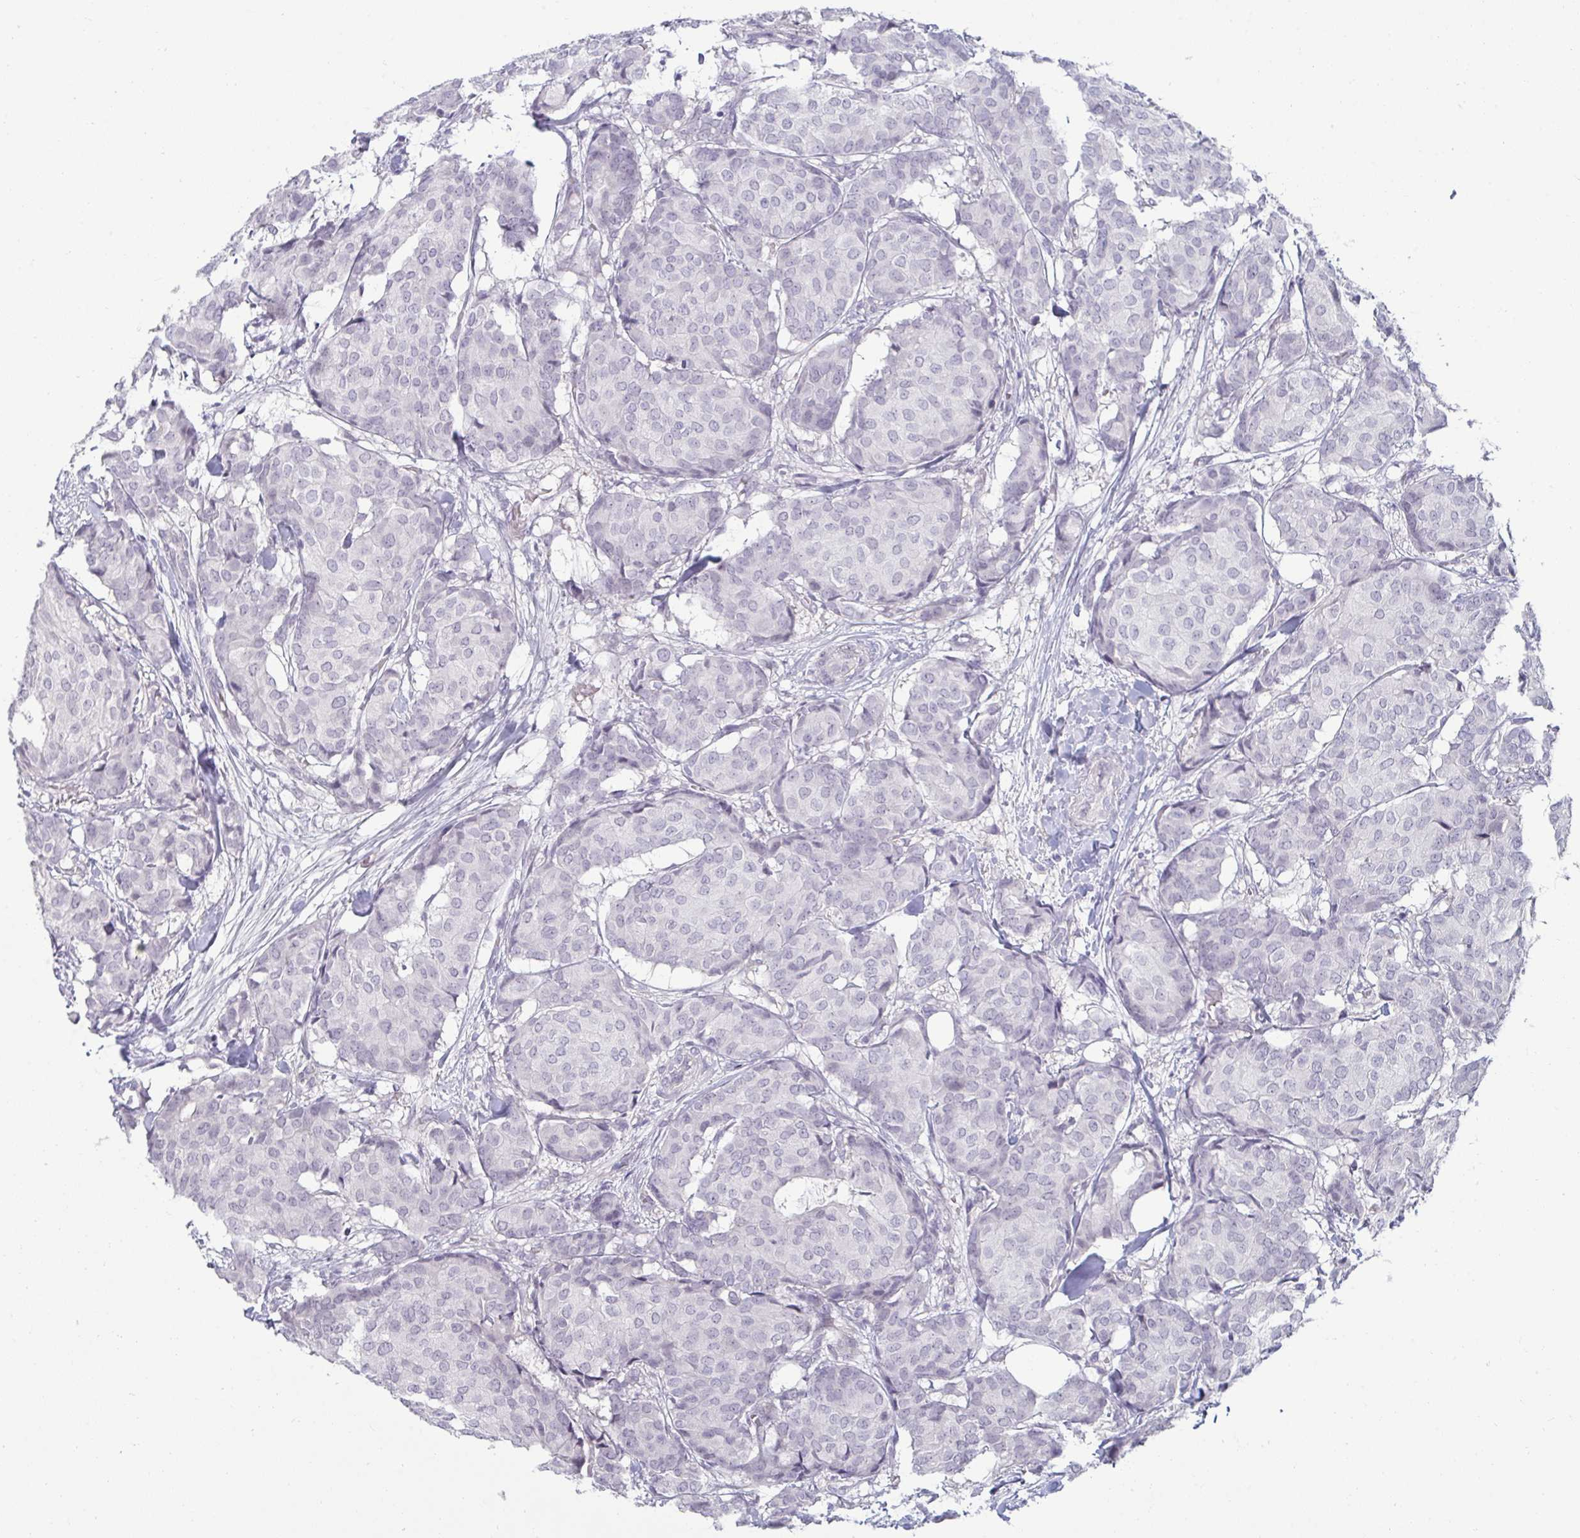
{"staining": {"intensity": "negative", "quantity": "none", "location": "none"}, "tissue": "breast cancer", "cell_type": "Tumor cells", "image_type": "cancer", "snomed": [{"axis": "morphology", "description": "Duct carcinoma"}, {"axis": "topography", "description": "Breast"}], "caption": "The histopathology image reveals no significant staining in tumor cells of breast cancer.", "gene": "RNASEH1", "patient": {"sex": "female", "age": 75}}